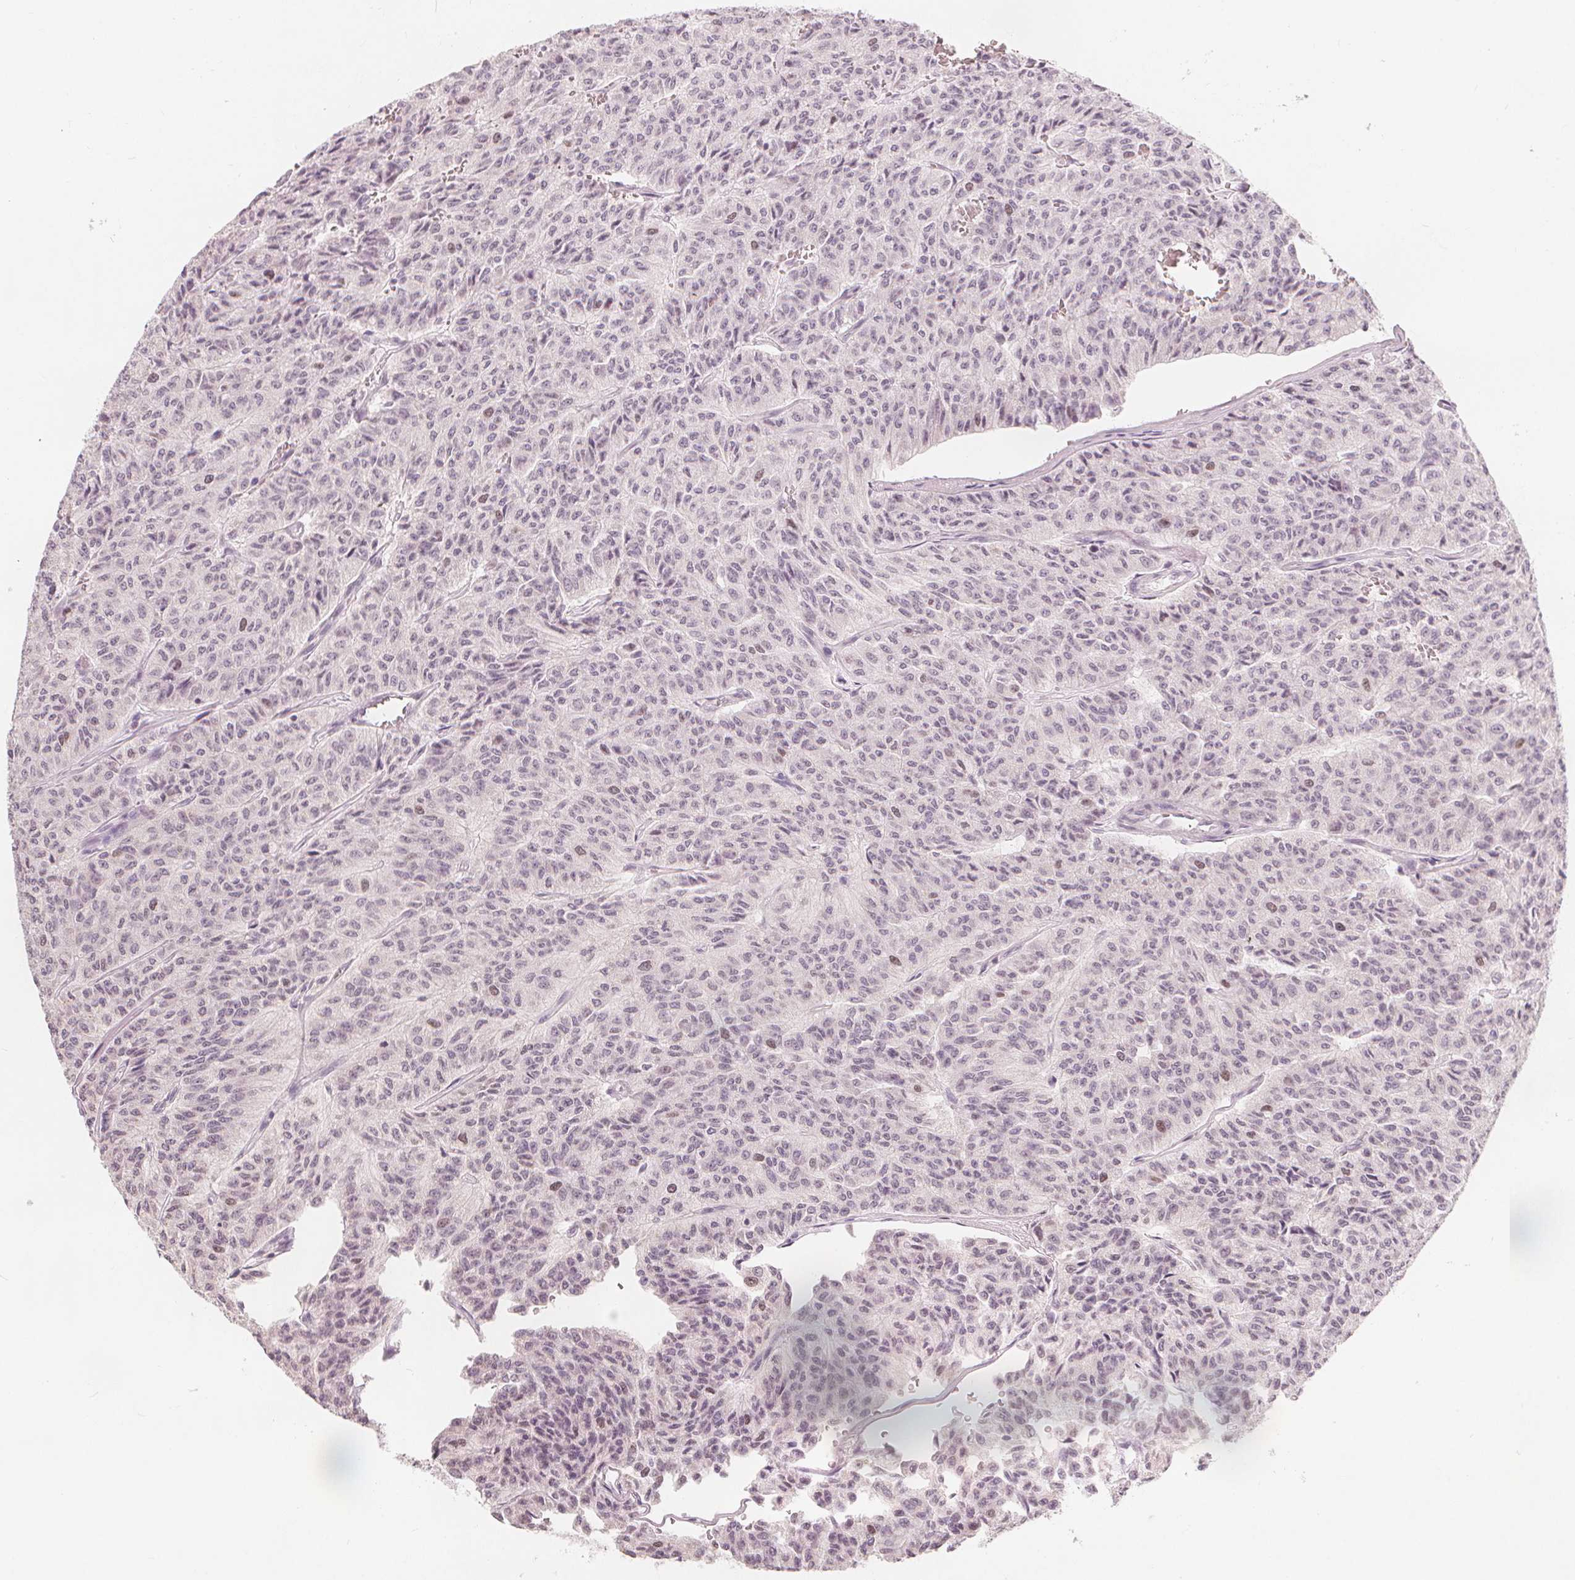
{"staining": {"intensity": "negative", "quantity": "none", "location": "none"}, "tissue": "carcinoid", "cell_type": "Tumor cells", "image_type": "cancer", "snomed": [{"axis": "morphology", "description": "Carcinoid, malignant, NOS"}, {"axis": "topography", "description": "Lung"}], "caption": "Immunohistochemistry micrograph of neoplastic tissue: carcinoid stained with DAB (3,3'-diaminobenzidine) exhibits no significant protein staining in tumor cells. (Stains: DAB immunohistochemistry with hematoxylin counter stain, Microscopy: brightfield microscopy at high magnification).", "gene": "TIPIN", "patient": {"sex": "male", "age": 71}}